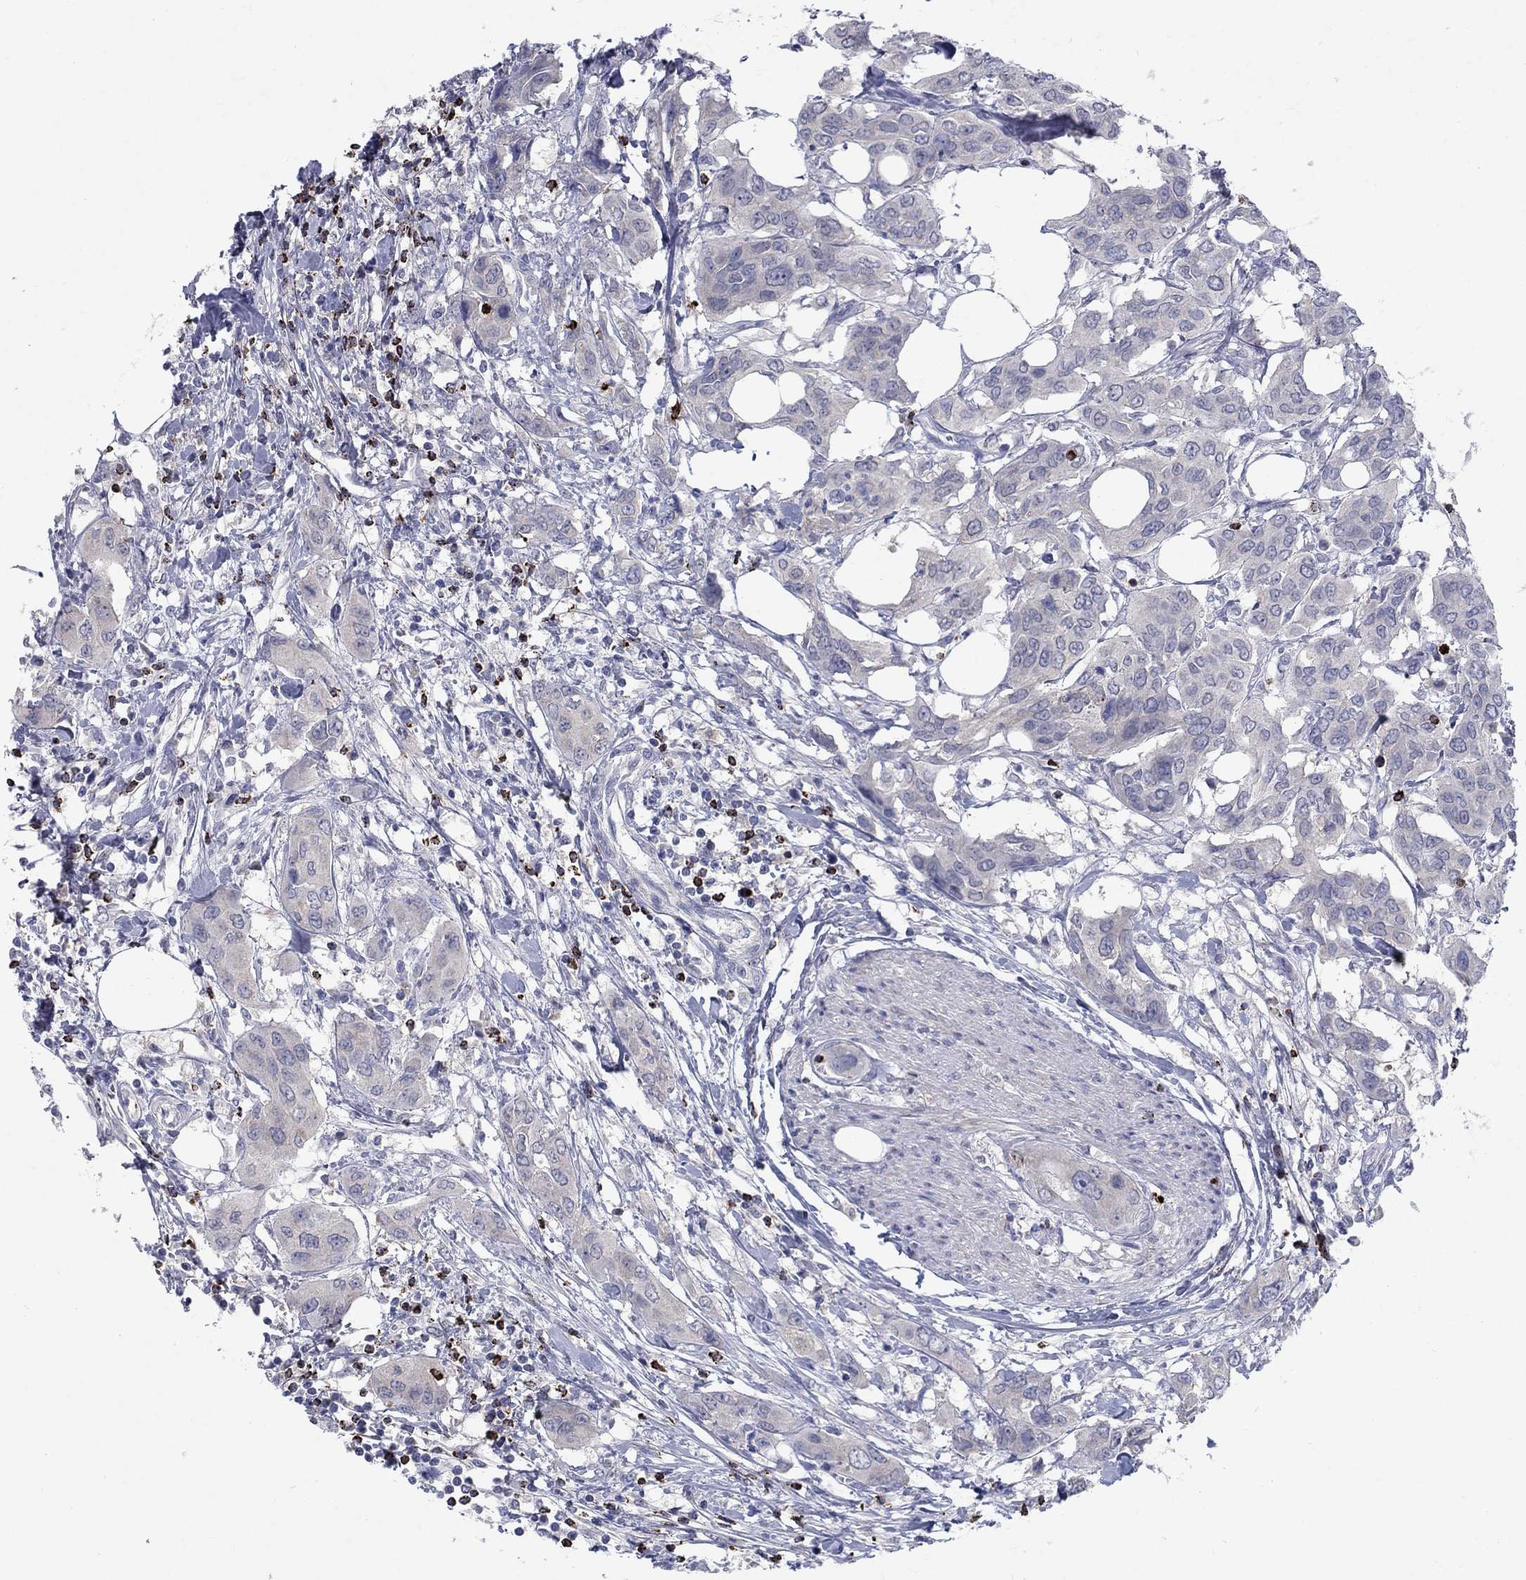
{"staining": {"intensity": "negative", "quantity": "none", "location": "none"}, "tissue": "urothelial cancer", "cell_type": "Tumor cells", "image_type": "cancer", "snomed": [{"axis": "morphology", "description": "Urothelial carcinoma, NOS"}, {"axis": "morphology", "description": "Urothelial carcinoma, High grade"}, {"axis": "topography", "description": "Urinary bladder"}], "caption": "The micrograph shows no significant expression in tumor cells of urothelial cancer. The staining was performed using DAB to visualize the protein expression in brown, while the nuclei were stained in blue with hematoxylin (Magnification: 20x).", "gene": "GZMA", "patient": {"sex": "male", "age": 63}}